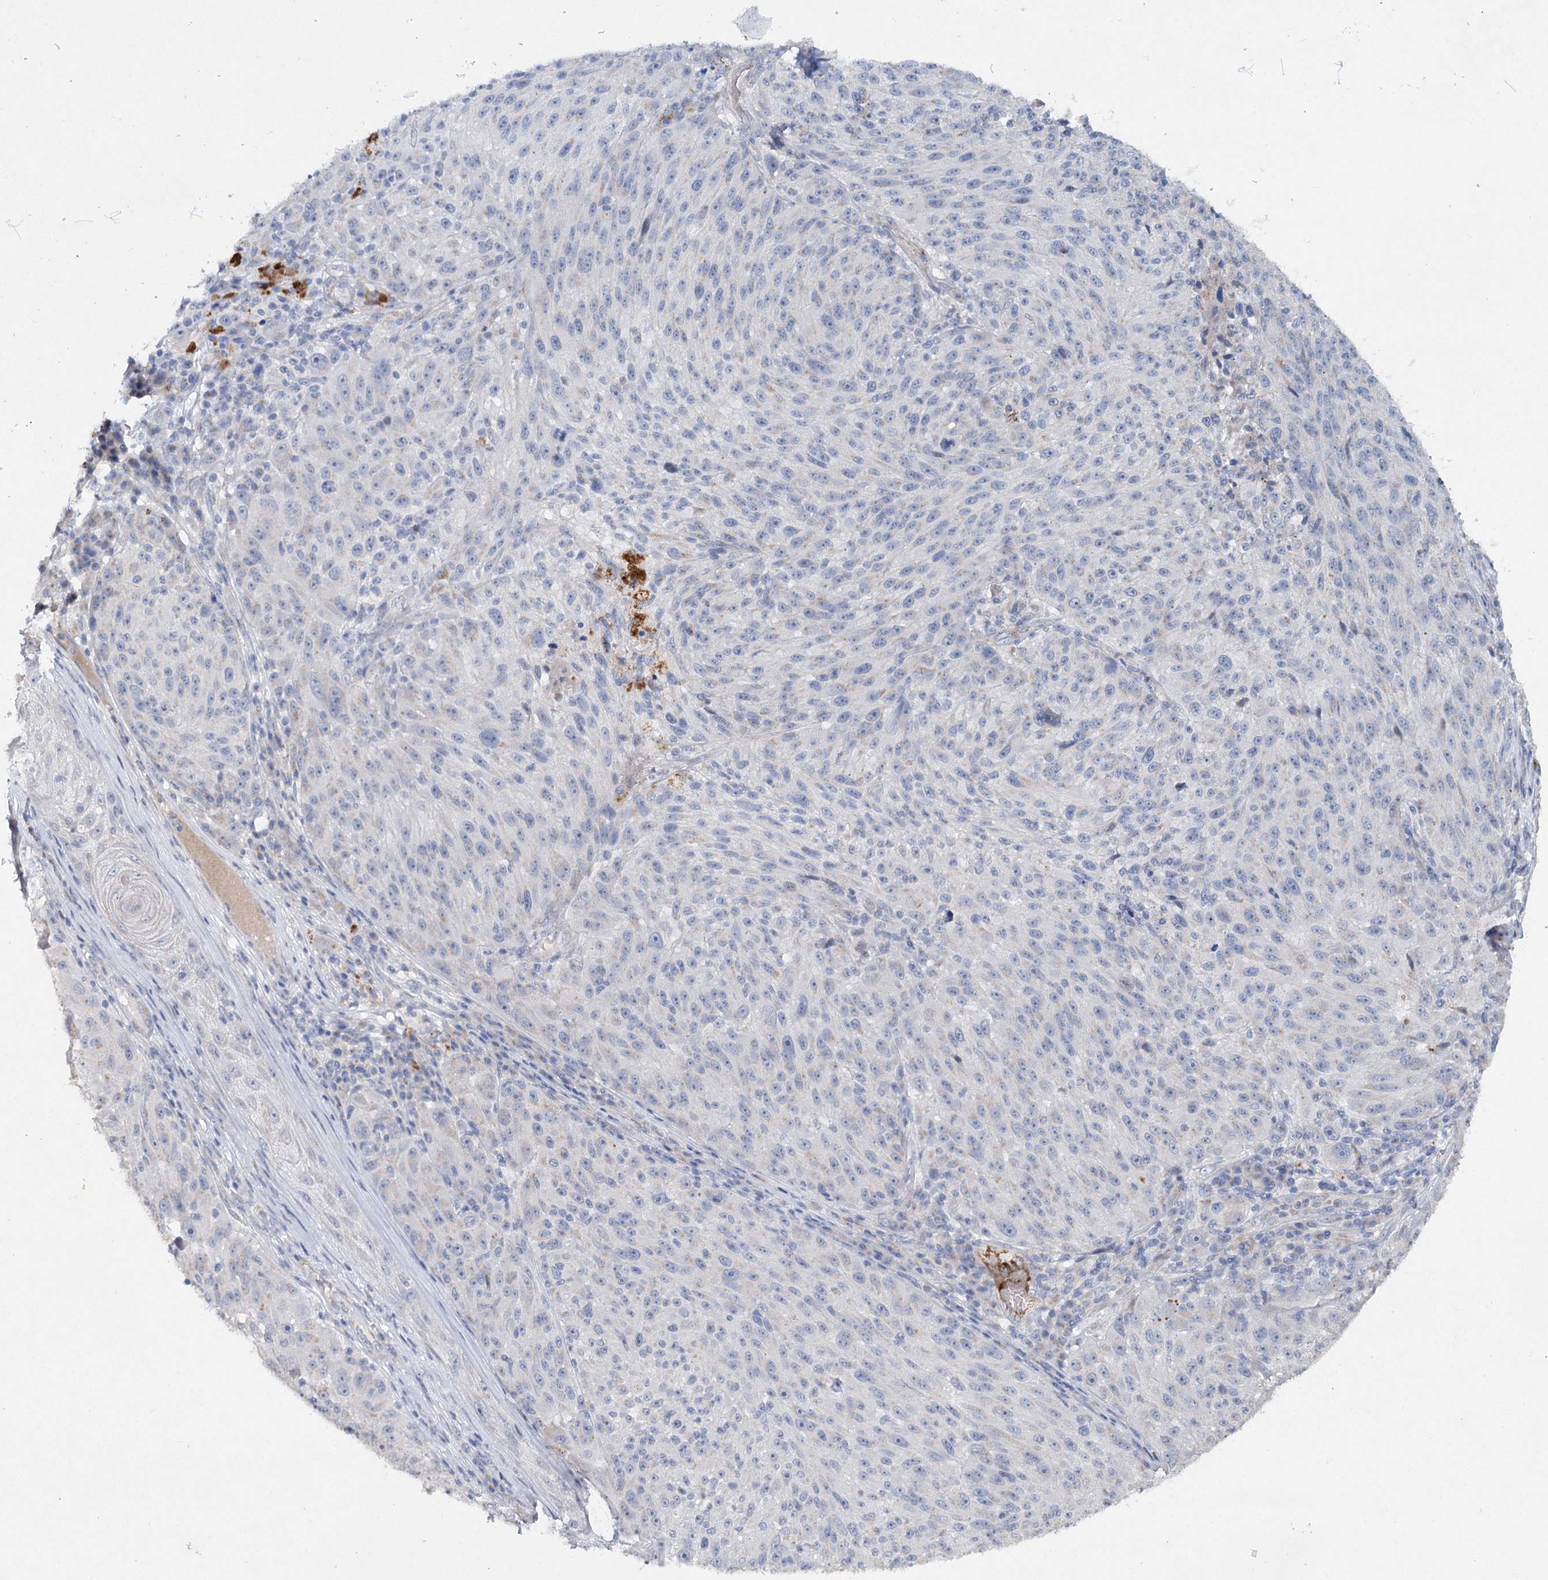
{"staining": {"intensity": "negative", "quantity": "none", "location": "none"}, "tissue": "melanoma", "cell_type": "Tumor cells", "image_type": "cancer", "snomed": [{"axis": "morphology", "description": "Malignant melanoma, NOS"}, {"axis": "topography", "description": "Skin"}], "caption": "Micrograph shows no protein expression in tumor cells of melanoma tissue.", "gene": "RFX6", "patient": {"sex": "male", "age": 53}}